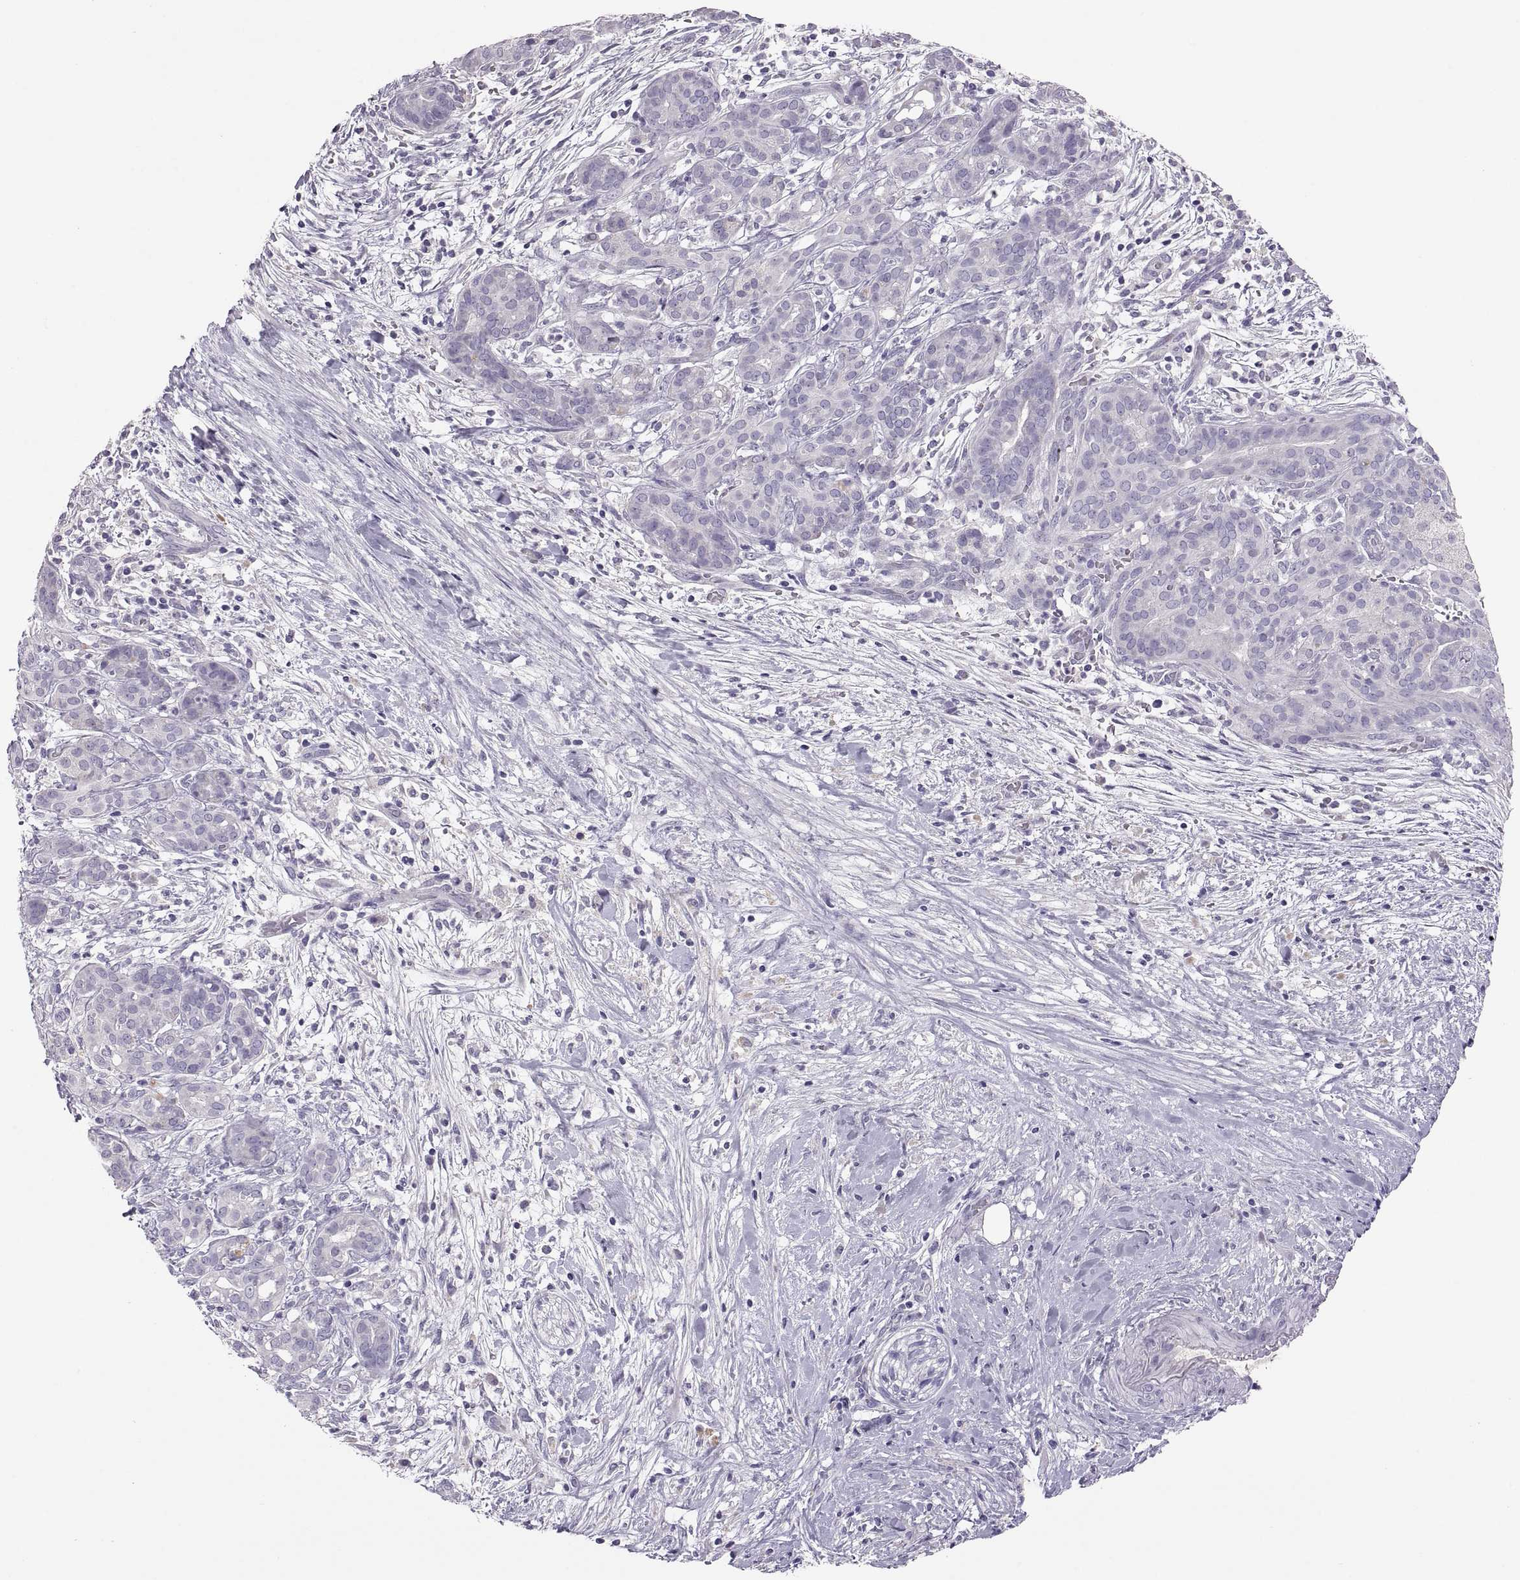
{"staining": {"intensity": "negative", "quantity": "none", "location": "none"}, "tissue": "pancreatic cancer", "cell_type": "Tumor cells", "image_type": "cancer", "snomed": [{"axis": "morphology", "description": "Adenocarcinoma, NOS"}, {"axis": "topography", "description": "Pancreas"}], "caption": "Pancreatic adenocarcinoma was stained to show a protein in brown. There is no significant staining in tumor cells. (Brightfield microscopy of DAB (3,3'-diaminobenzidine) immunohistochemistry (IHC) at high magnification).", "gene": "TBX19", "patient": {"sex": "male", "age": 44}}